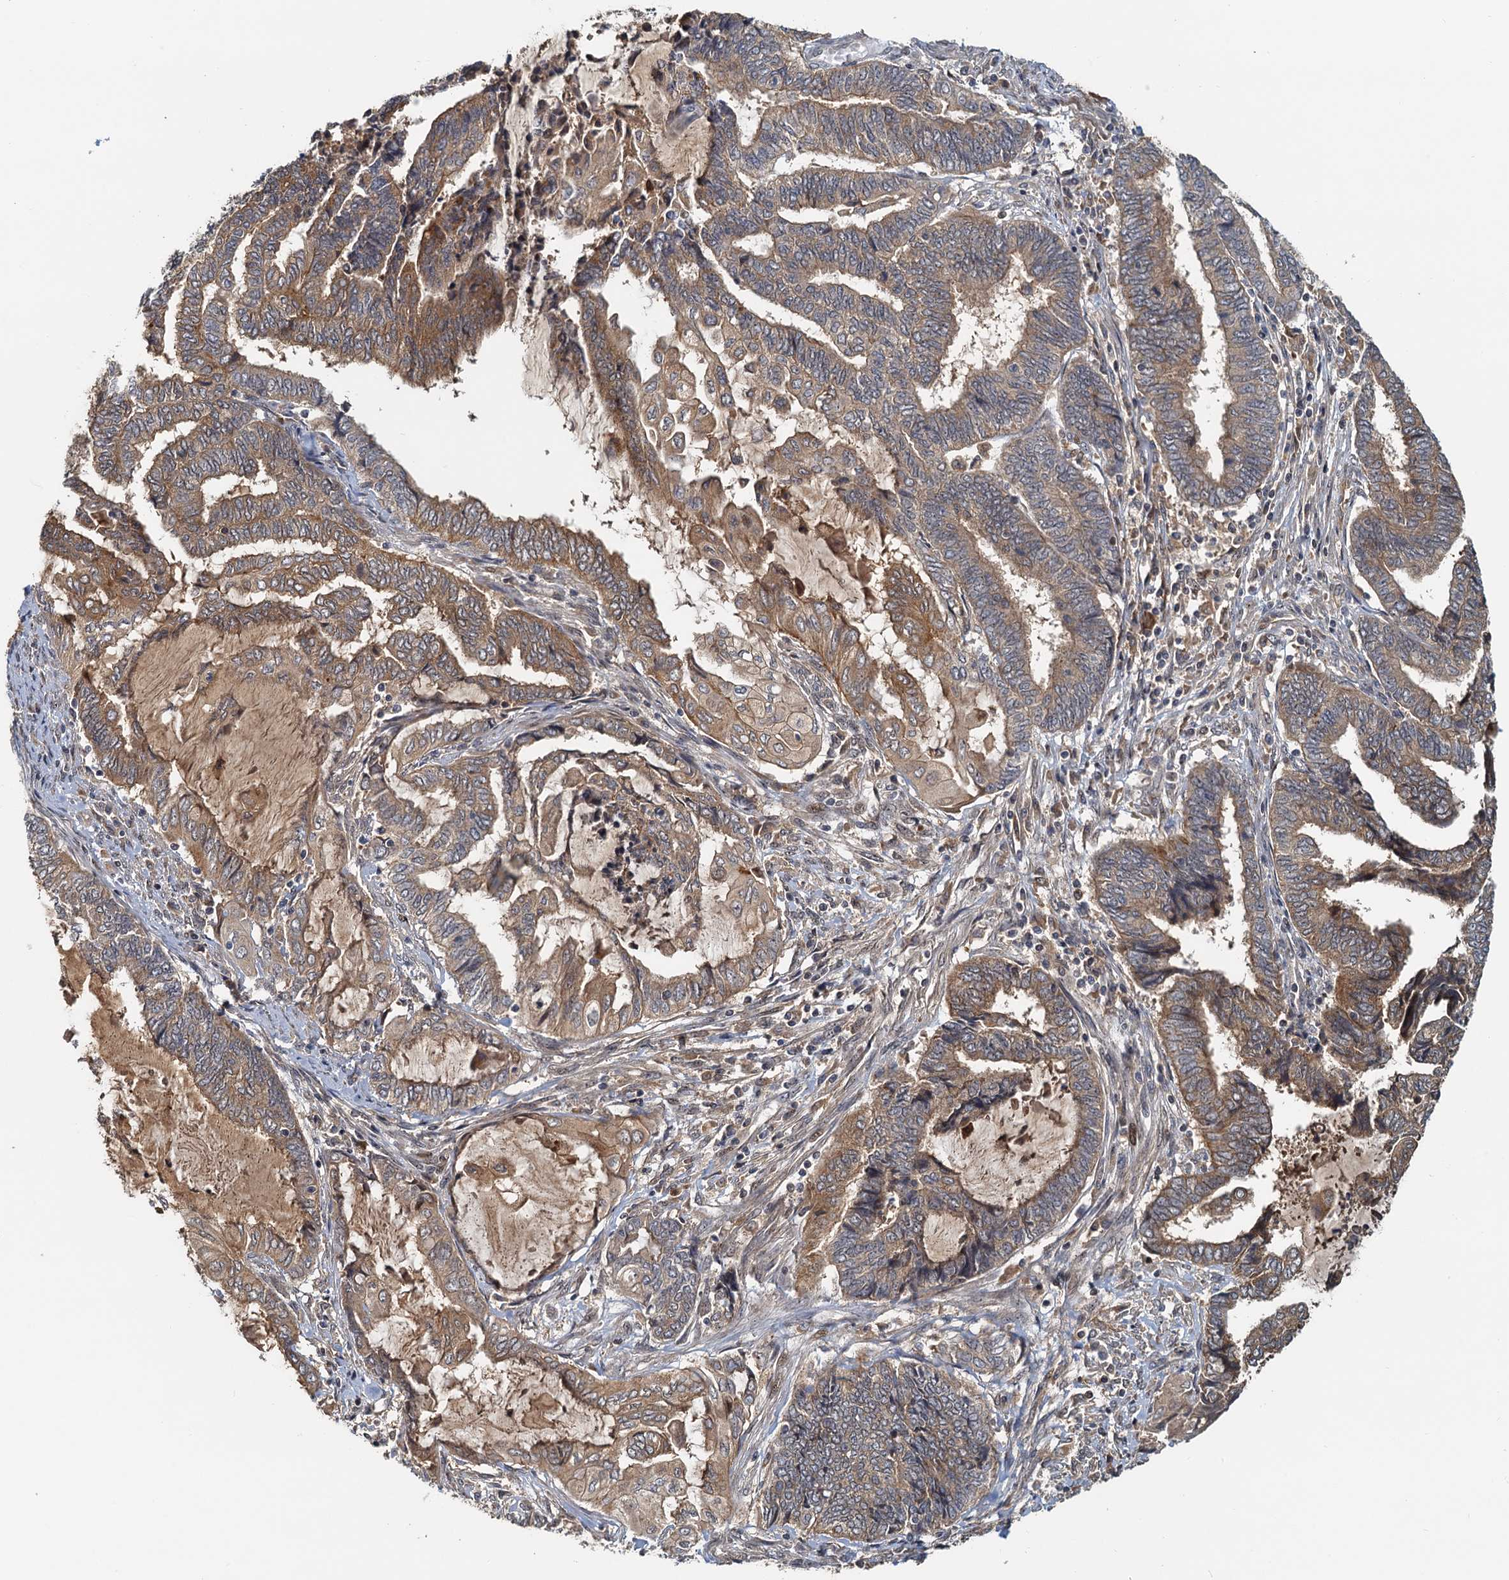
{"staining": {"intensity": "moderate", "quantity": "25%-75%", "location": "cytoplasmic/membranous"}, "tissue": "endometrial cancer", "cell_type": "Tumor cells", "image_type": "cancer", "snomed": [{"axis": "morphology", "description": "Adenocarcinoma, NOS"}, {"axis": "topography", "description": "Uterus"}, {"axis": "topography", "description": "Endometrium"}], "caption": "This histopathology image displays endometrial cancer stained with immunohistochemistry to label a protein in brown. The cytoplasmic/membranous of tumor cells show moderate positivity for the protein. Nuclei are counter-stained blue.", "gene": "TOLLIP", "patient": {"sex": "female", "age": 70}}